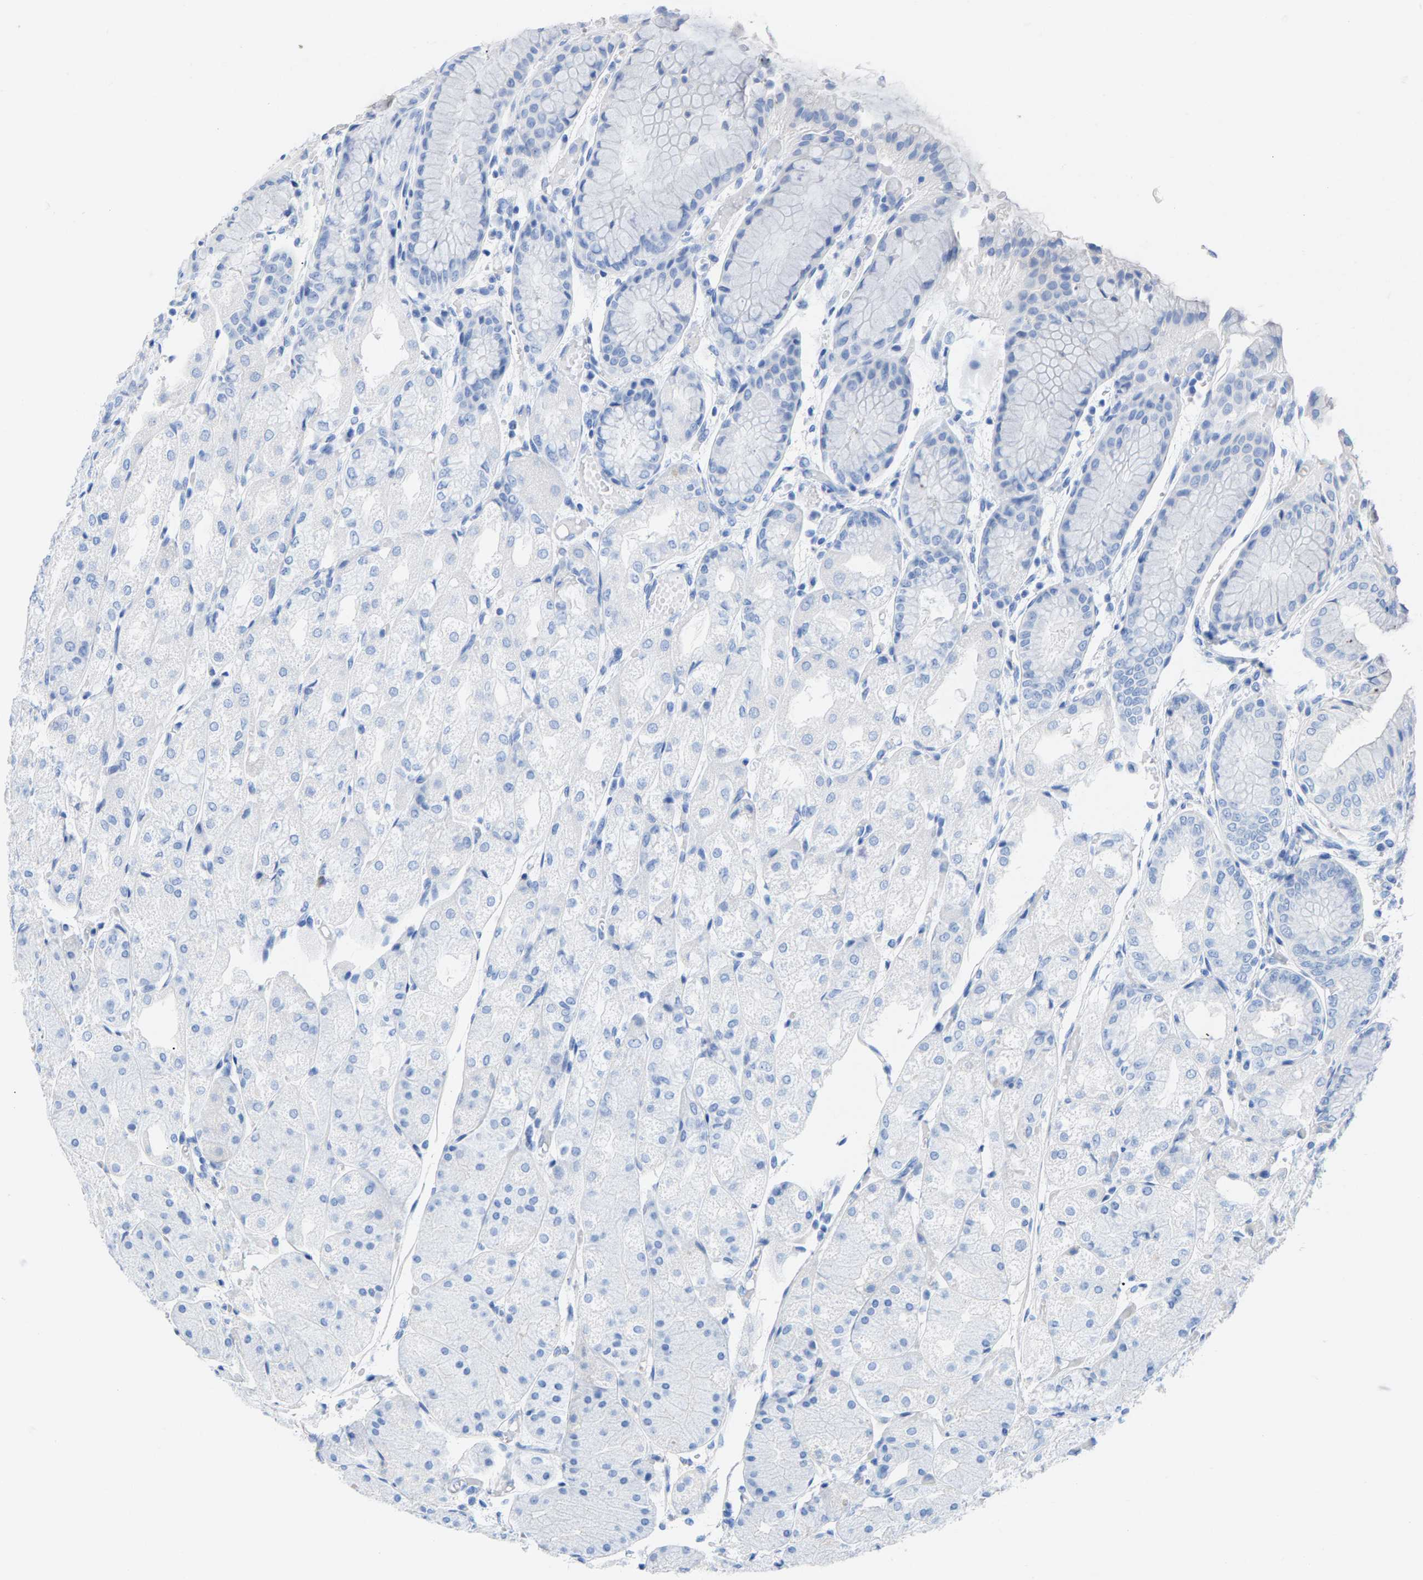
{"staining": {"intensity": "negative", "quantity": "none", "location": "none"}, "tissue": "stomach", "cell_type": "Glandular cells", "image_type": "normal", "snomed": [{"axis": "morphology", "description": "Normal tissue, NOS"}, {"axis": "topography", "description": "Stomach, upper"}], "caption": "Immunohistochemistry micrograph of unremarkable stomach: stomach stained with DAB displays no significant protein expression in glandular cells.", "gene": "CPA1", "patient": {"sex": "male", "age": 72}}